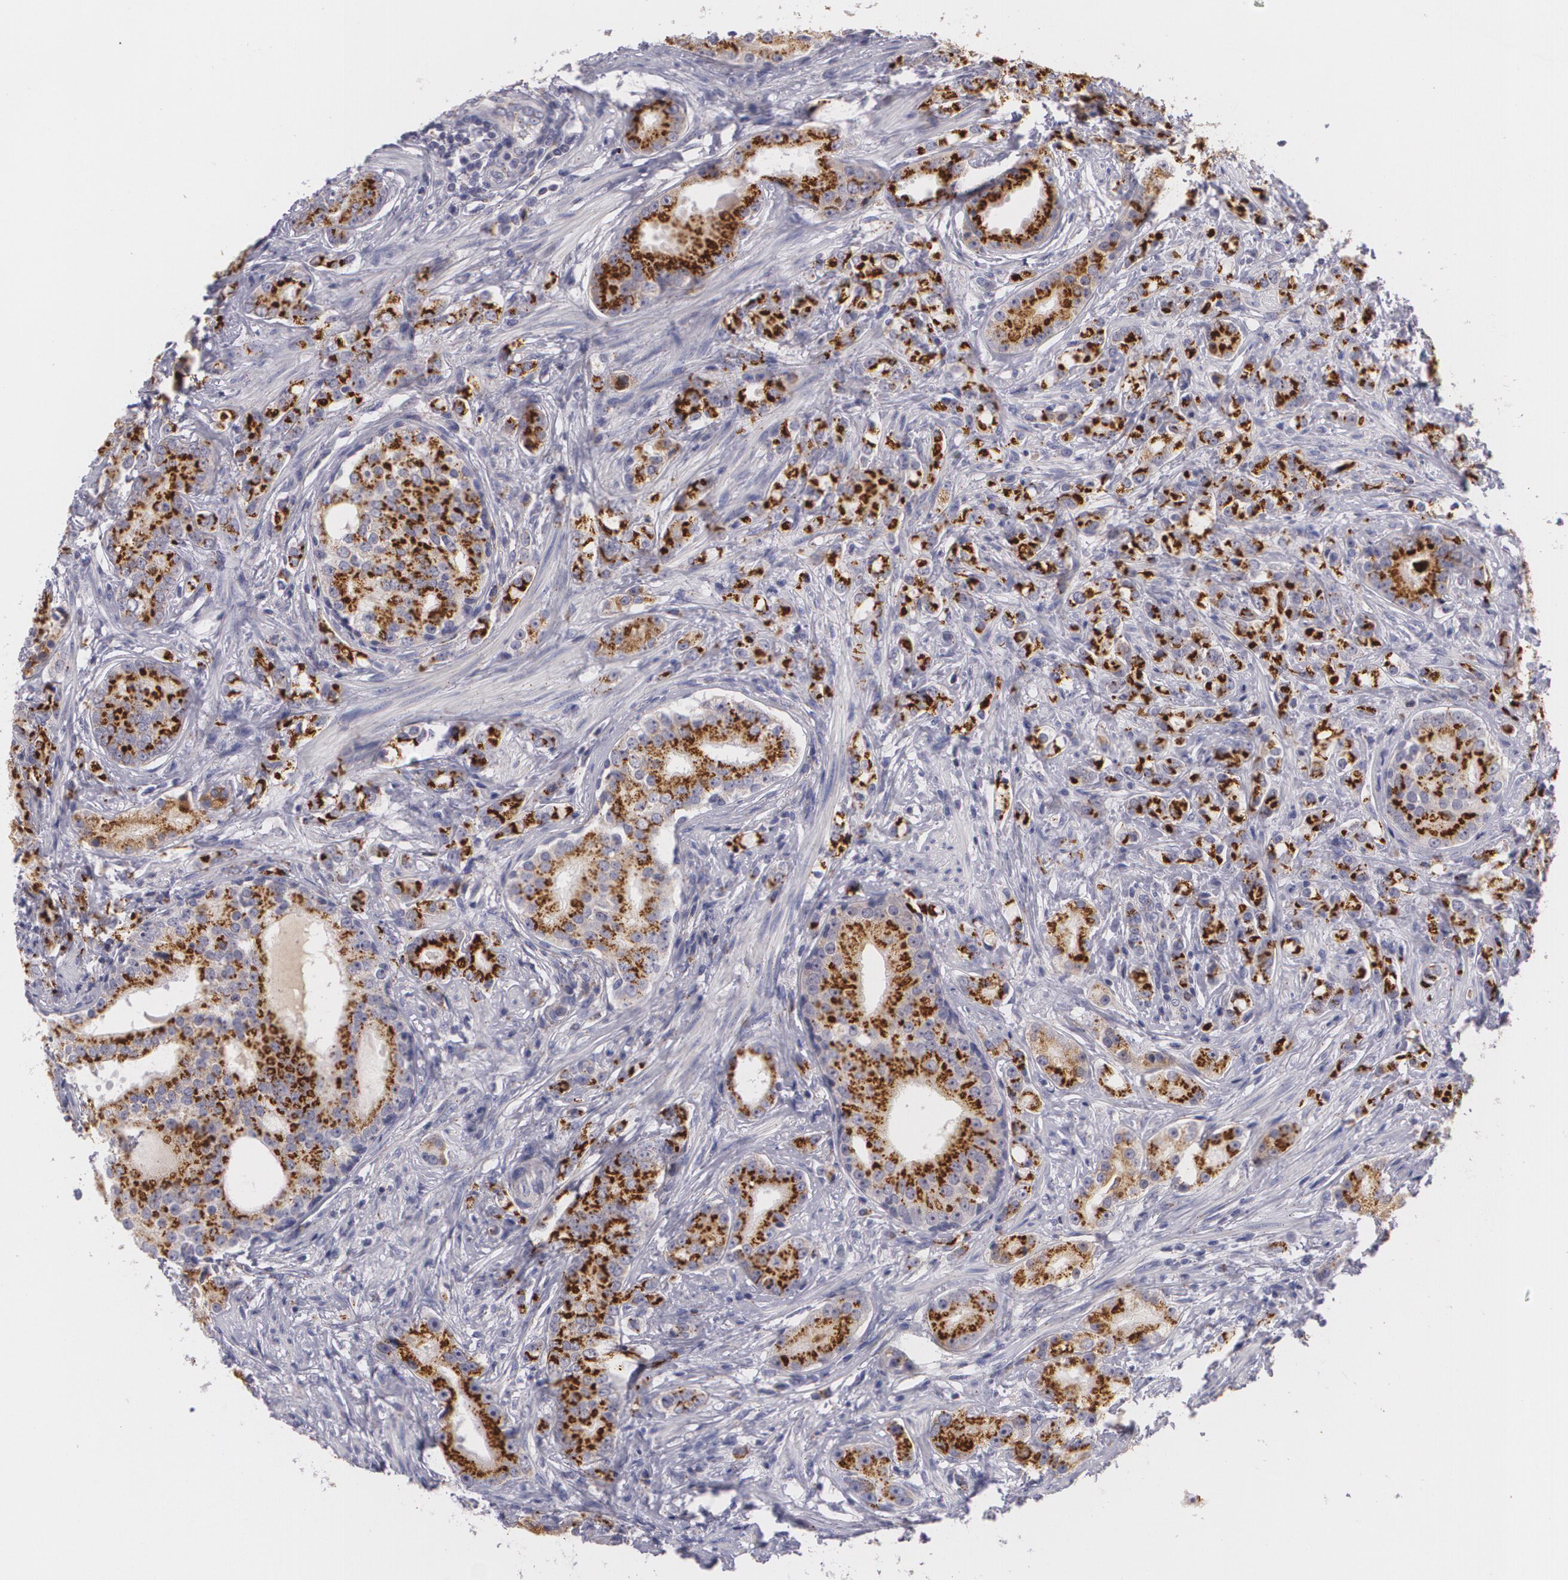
{"staining": {"intensity": "strong", "quantity": ">75%", "location": "cytoplasmic/membranous"}, "tissue": "prostate cancer", "cell_type": "Tumor cells", "image_type": "cancer", "snomed": [{"axis": "morphology", "description": "Adenocarcinoma, Medium grade"}, {"axis": "topography", "description": "Prostate"}], "caption": "IHC photomicrograph of prostate cancer stained for a protein (brown), which displays high levels of strong cytoplasmic/membranous expression in about >75% of tumor cells.", "gene": "CILK1", "patient": {"sex": "male", "age": 59}}